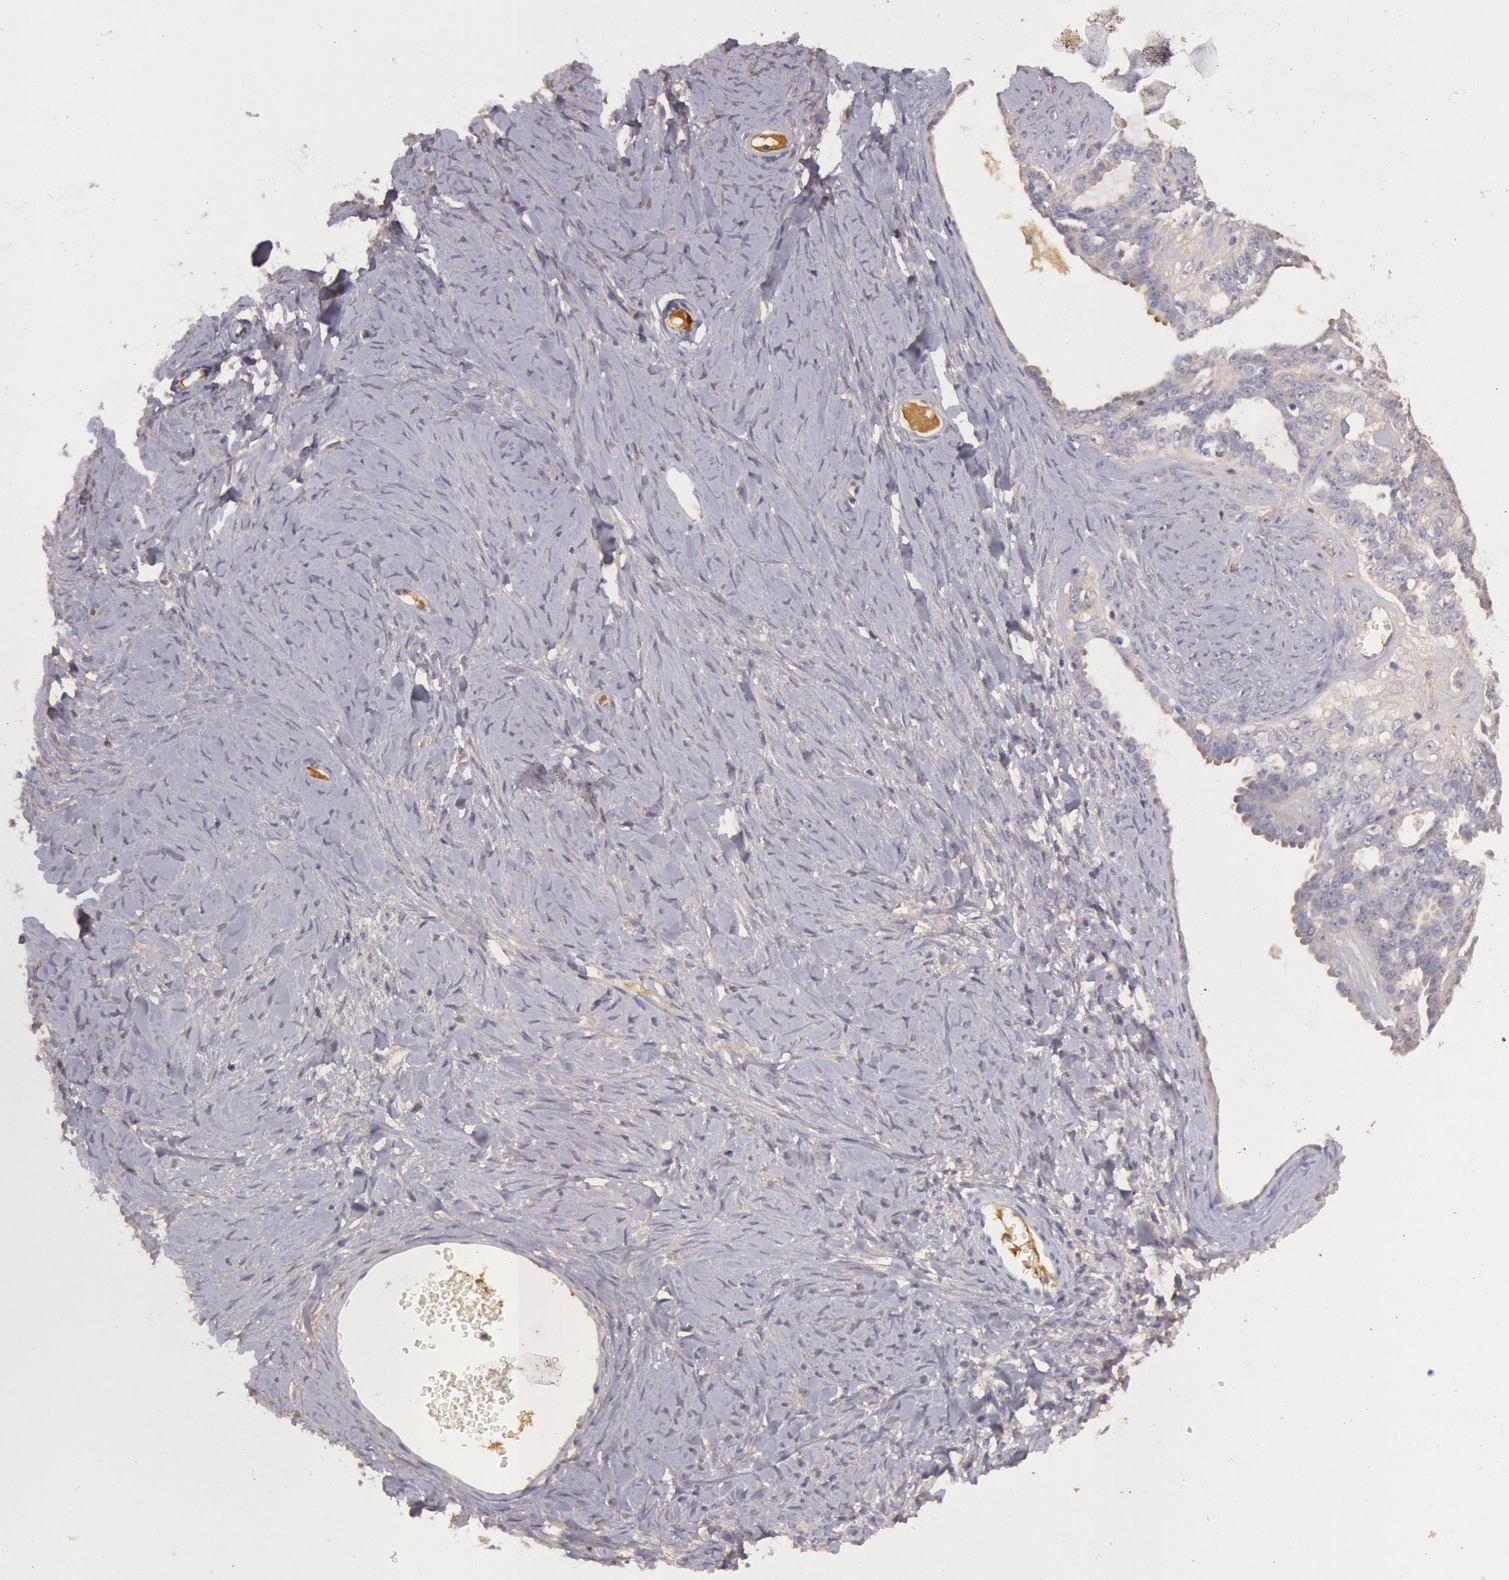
{"staining": {"intensity": "negative", "quantity": "none", "location": "none"}, "tissue": "ovarian cancer", "cell_type": "Tumor cells", "image_type": "cancer", "snomed": [{"axis": "morphology", "description": "Cystadenocarcinoma, serous, NOS"}, {"axis": "topography", "description": "Ovary"}], "caption": "Immunohistochemical staining of serous cystadenocarcinoma (ovarian) displays no significant positivity in tumor cells.", "gene": "C1R", "patient": {"sex": "female", "age": 71}}